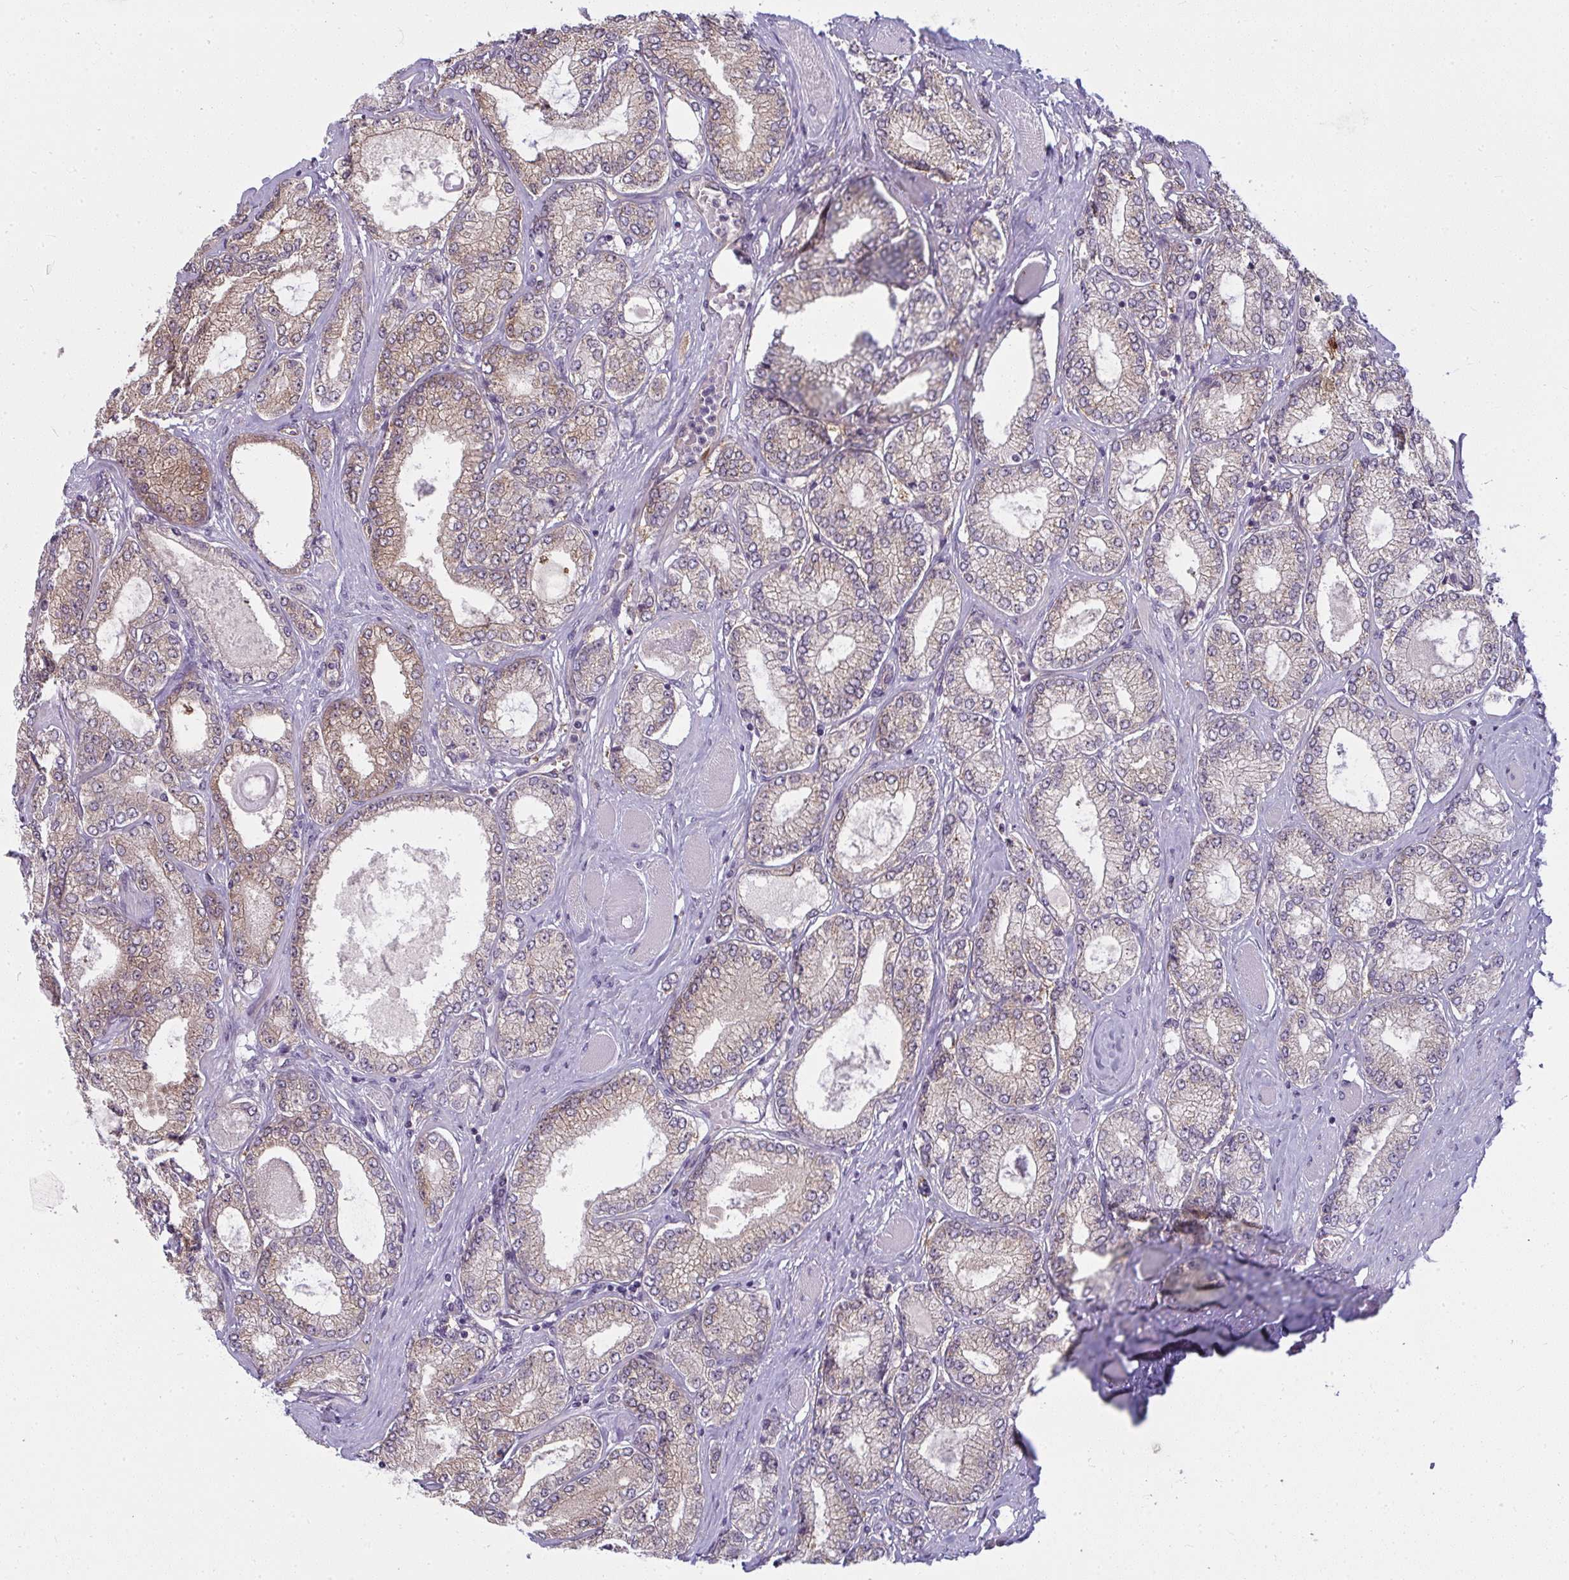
{"staining": {"intensity": "weak", "quantity": "25%-75%", "location": "cytoplasmic/membranous"}, "tissue": "prostate cancer", "cell_type": "Tumor cells", "image_type": "cancer", "snomed": [{"axis": "morphology", "description": "Adenocarcinoma, High grade"}, {"axis": "topography", "description": "Prostate"}], "caption": "An image of human prostate cancer (high-grade adenocarcinoma) stained for a protein exhibits weak cytoplasmic/membranous brown staining in tumor cells.", "gene": "IFIT3", "patient": {"sex": "male", "age": 68}}